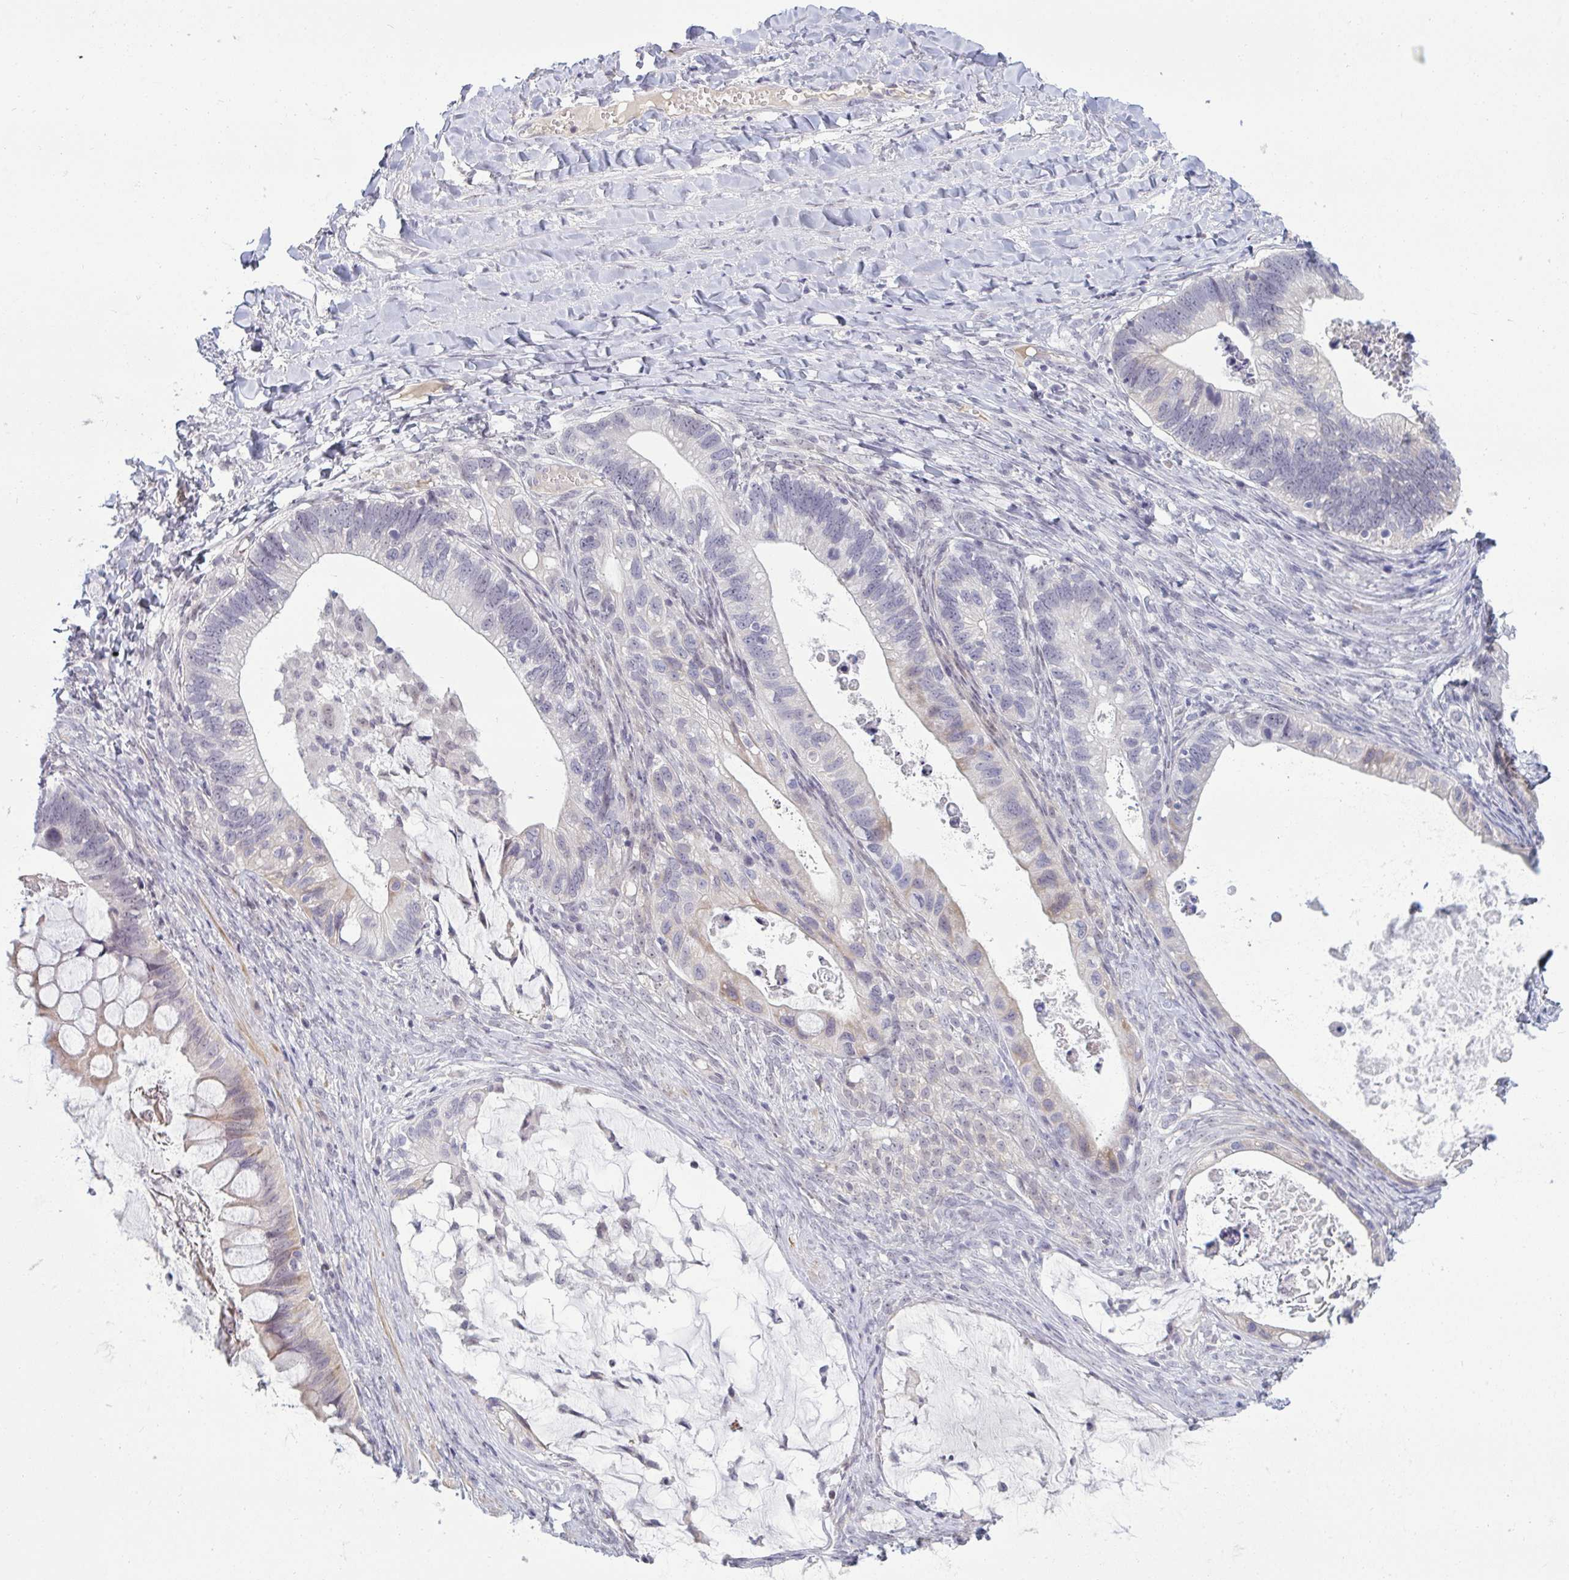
{"staining": {"intensity": "negative", "quantity": "none", "location": "none"}, "tissue": "ovarian cancer", "cell_type": "Tumor cells", "image_type": "cancer", "snomed": [{"axis": "morphology", "description": "Cystadenocarcinoma, mucinous, NOS"}, {"axis": "topography", "description": "Ovary"}], "caption": "A micrograph of human ovarian cancer is negative for staining in tumor cells.", "gene": "RNASEH1", "patient": {"sex": "female", "age": 61}}